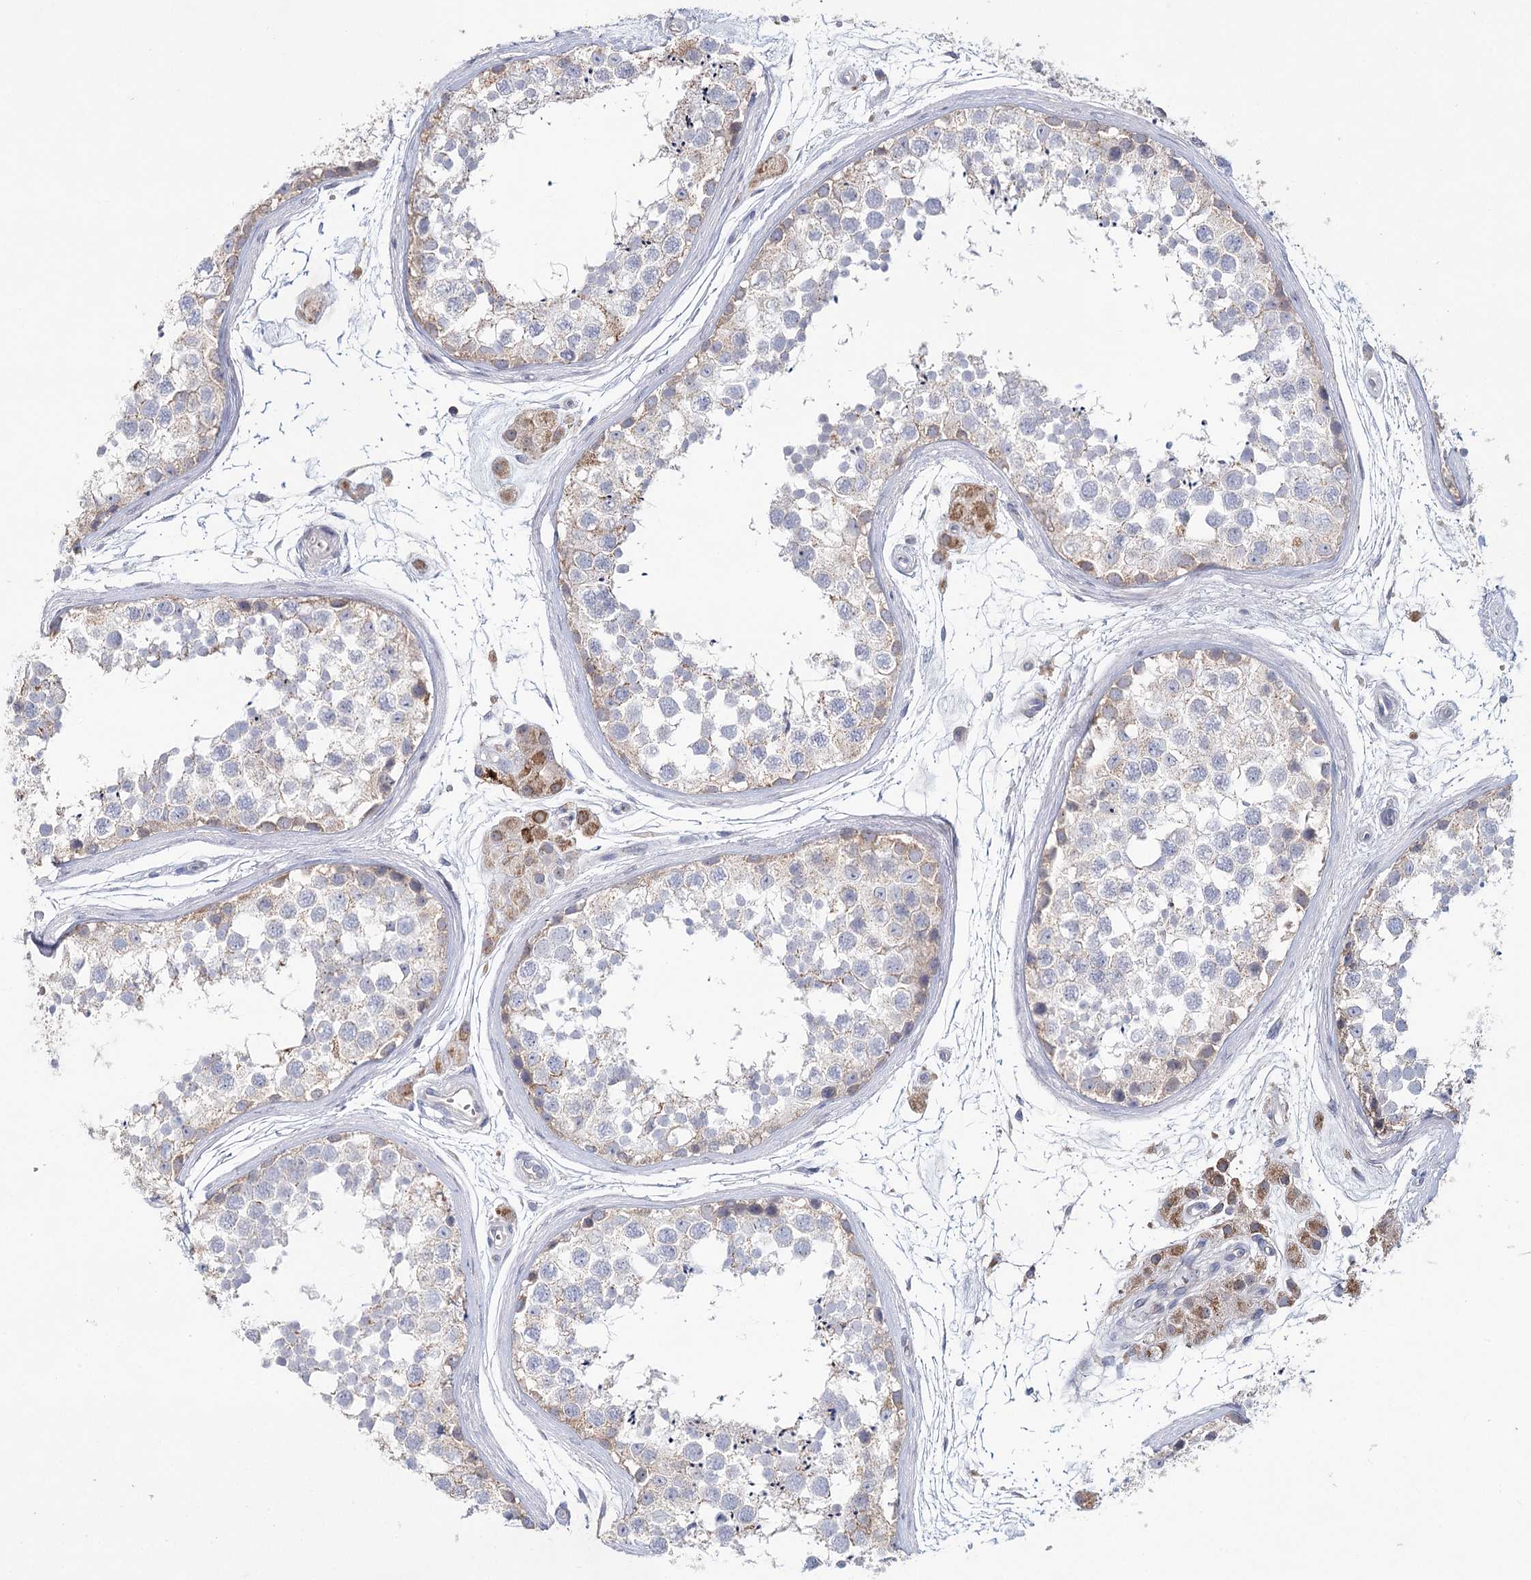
{"staining": {"intensity": "weak", "quantity": "25%-75%", "location": "cytoplasmic/membranous"}, "tissue": "testis", "cell_type": "Cells in seminiferous ducts", "image_type": "normal", "snomed": [{"axis": "morphology", "description": "Normal tissue, NOS"}, {"axis": "topography", "description": "Testis"}], "caption": "IHC of benign testis exhibits low levels of weak cytoplasmic/membranous expression in approximately 25%-75% of cells in seminiferous ducts.", "gene": "ARHGAP44", "patient": {"sex": "male", "age": 56}}